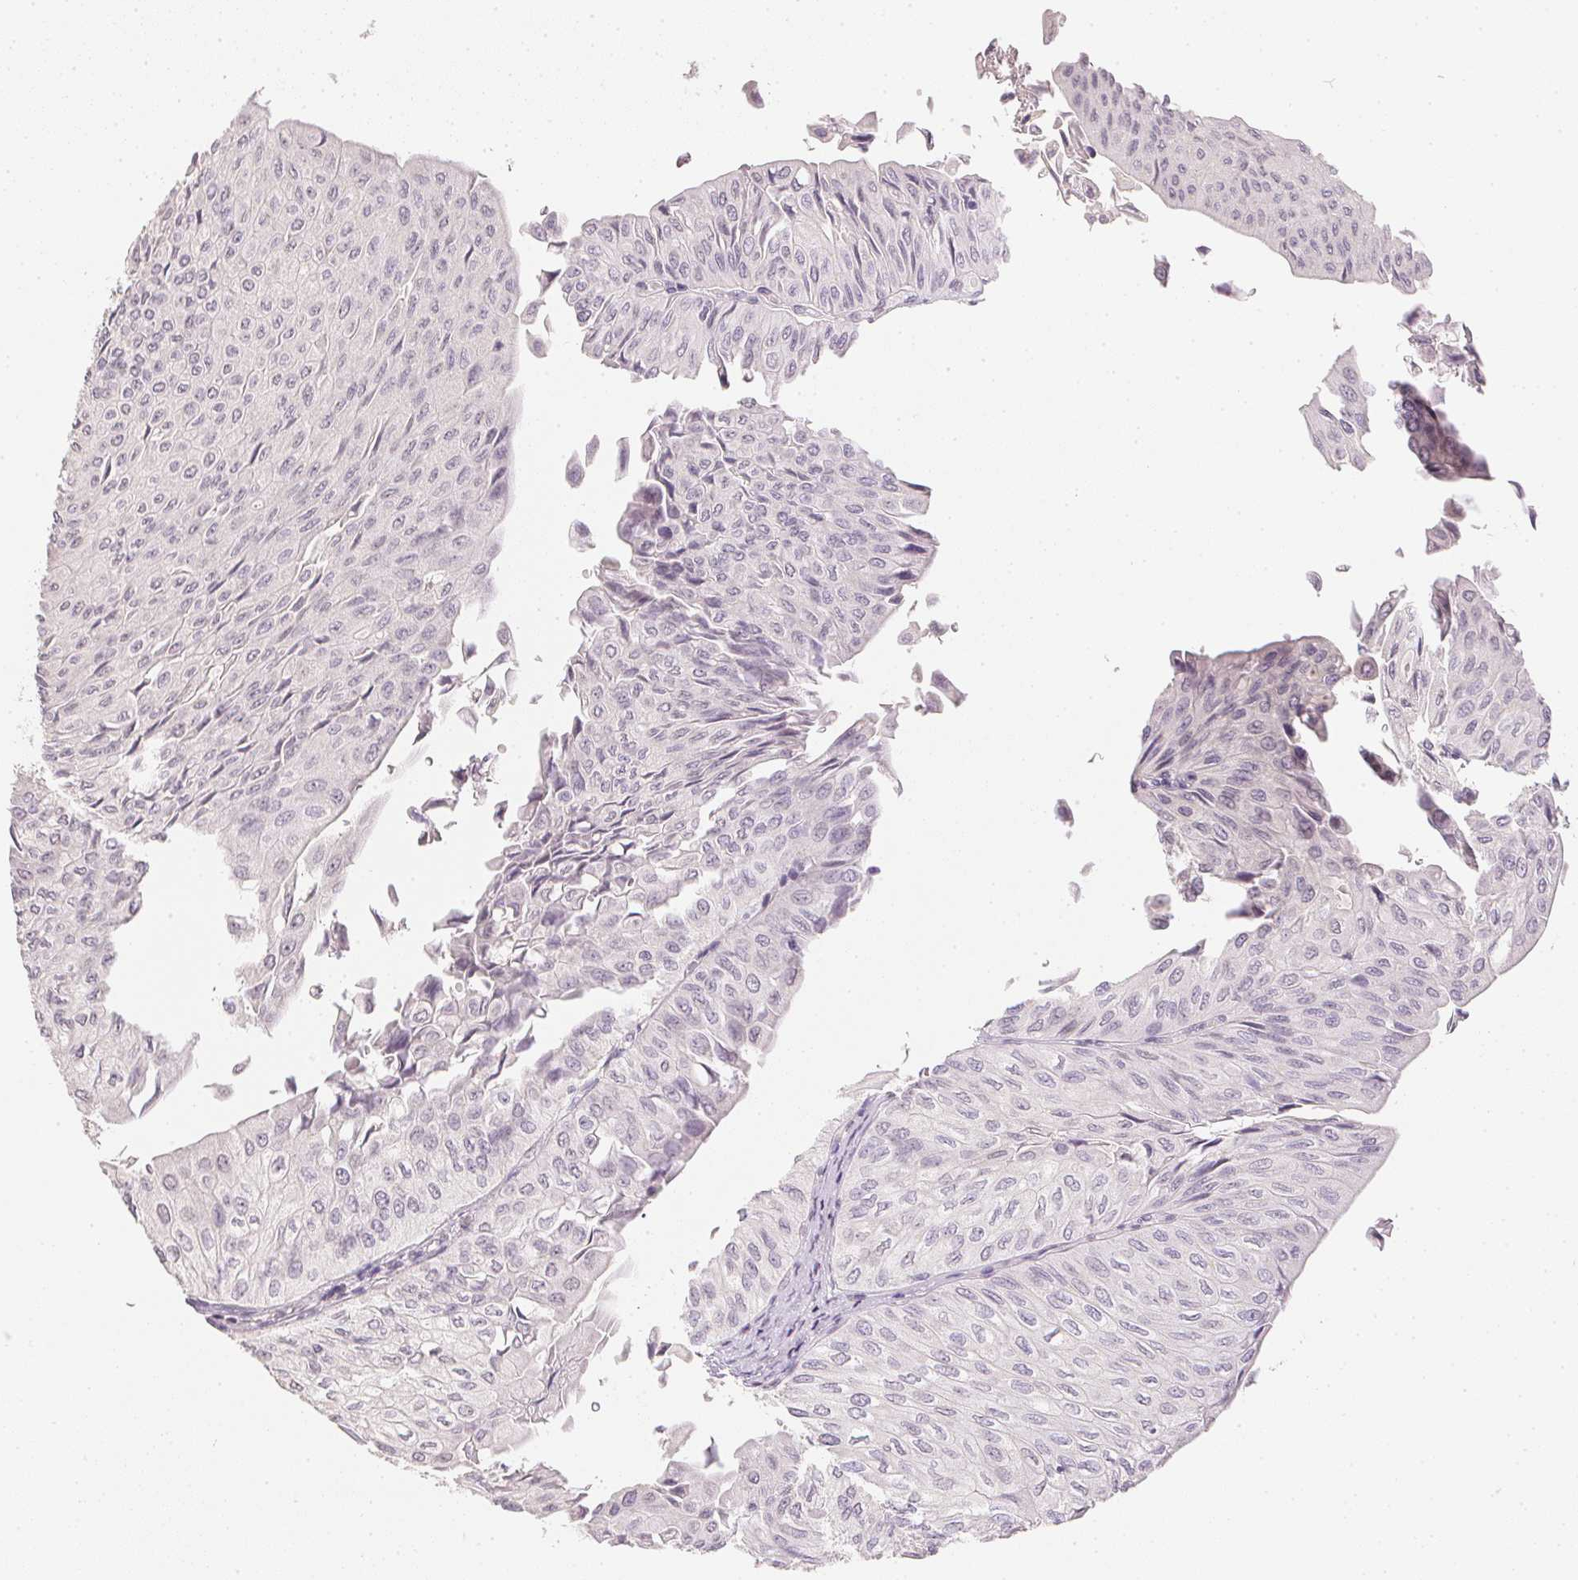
{"staining": {"intensity": "negative", "quantity": "none", "location": "none"}, "tissue": "urothelial cancer", "cell_type": "Tumor cells", "image_type": "cancer", "snomed": [{"axis": "morphology", "description": "Urothelial carcinoma, NOS"}, {"axis": "topography", "description": "Urinary bladder"}], "caption": "Tumor cells are negative for protein expression in human urothelial cancer.", "gene": "PPY", "patient": {"sex": "male", "age": 62}}